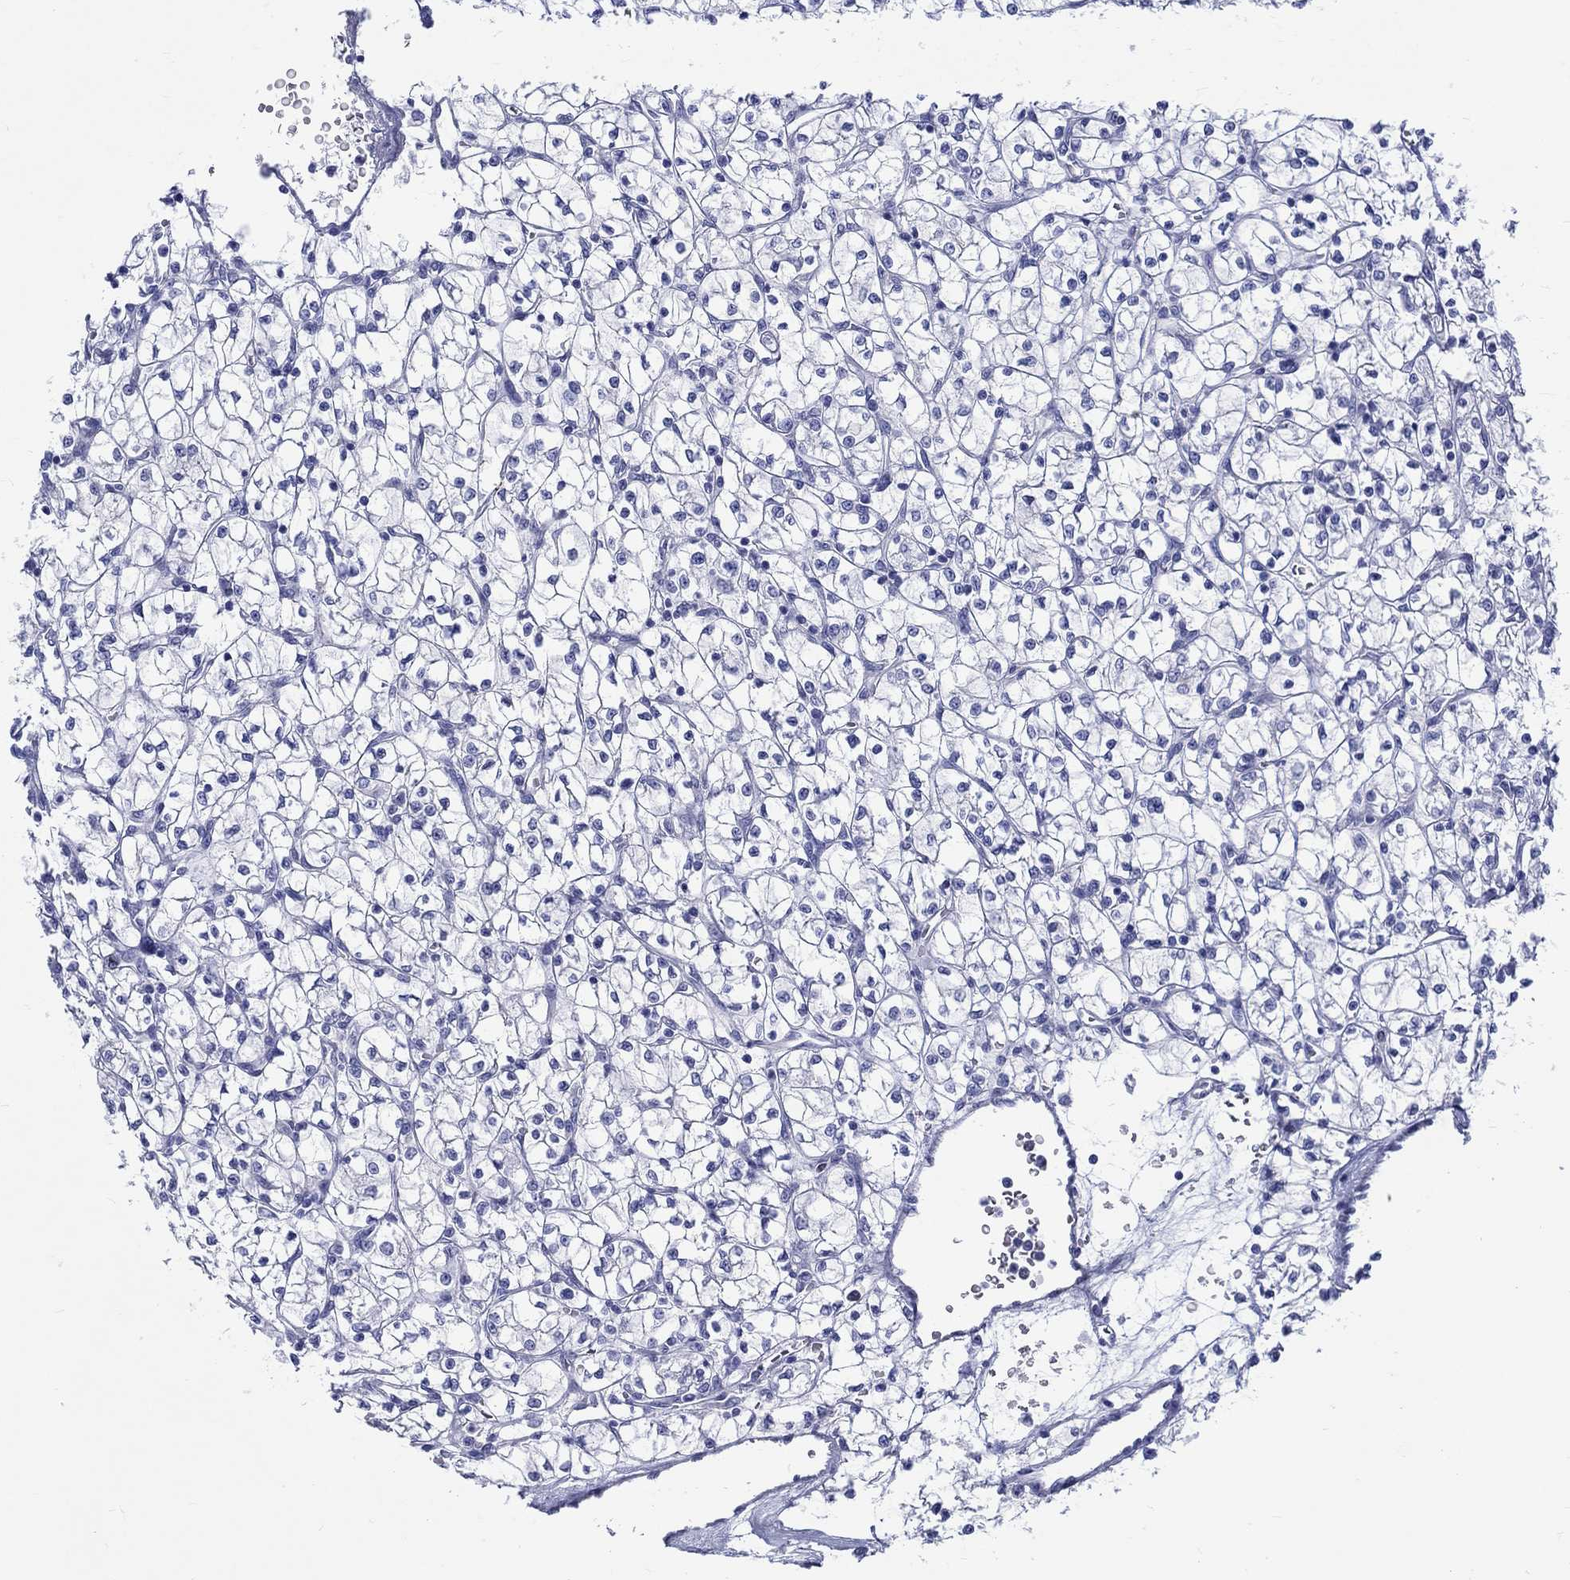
{"staining": {"intensity": "negative", "quantity": "none", "location": "none"}, "tissue": "renal cancer", "cell_type": "Tumor cells", "image_type": "cancer", "snomed": [{"axis": "morphology", "description": "Adenocarcinoma, NOS"}, {"axis": "topography", "description": "Kidney"}], "caption": "Renal cancer (adenocarcinoma) stained for a protein using immunohistochemistry (IHC) displays no positivity tumor cells.", "gene": "SH2D7", "patient": {"sex": "female", "age": 64}}